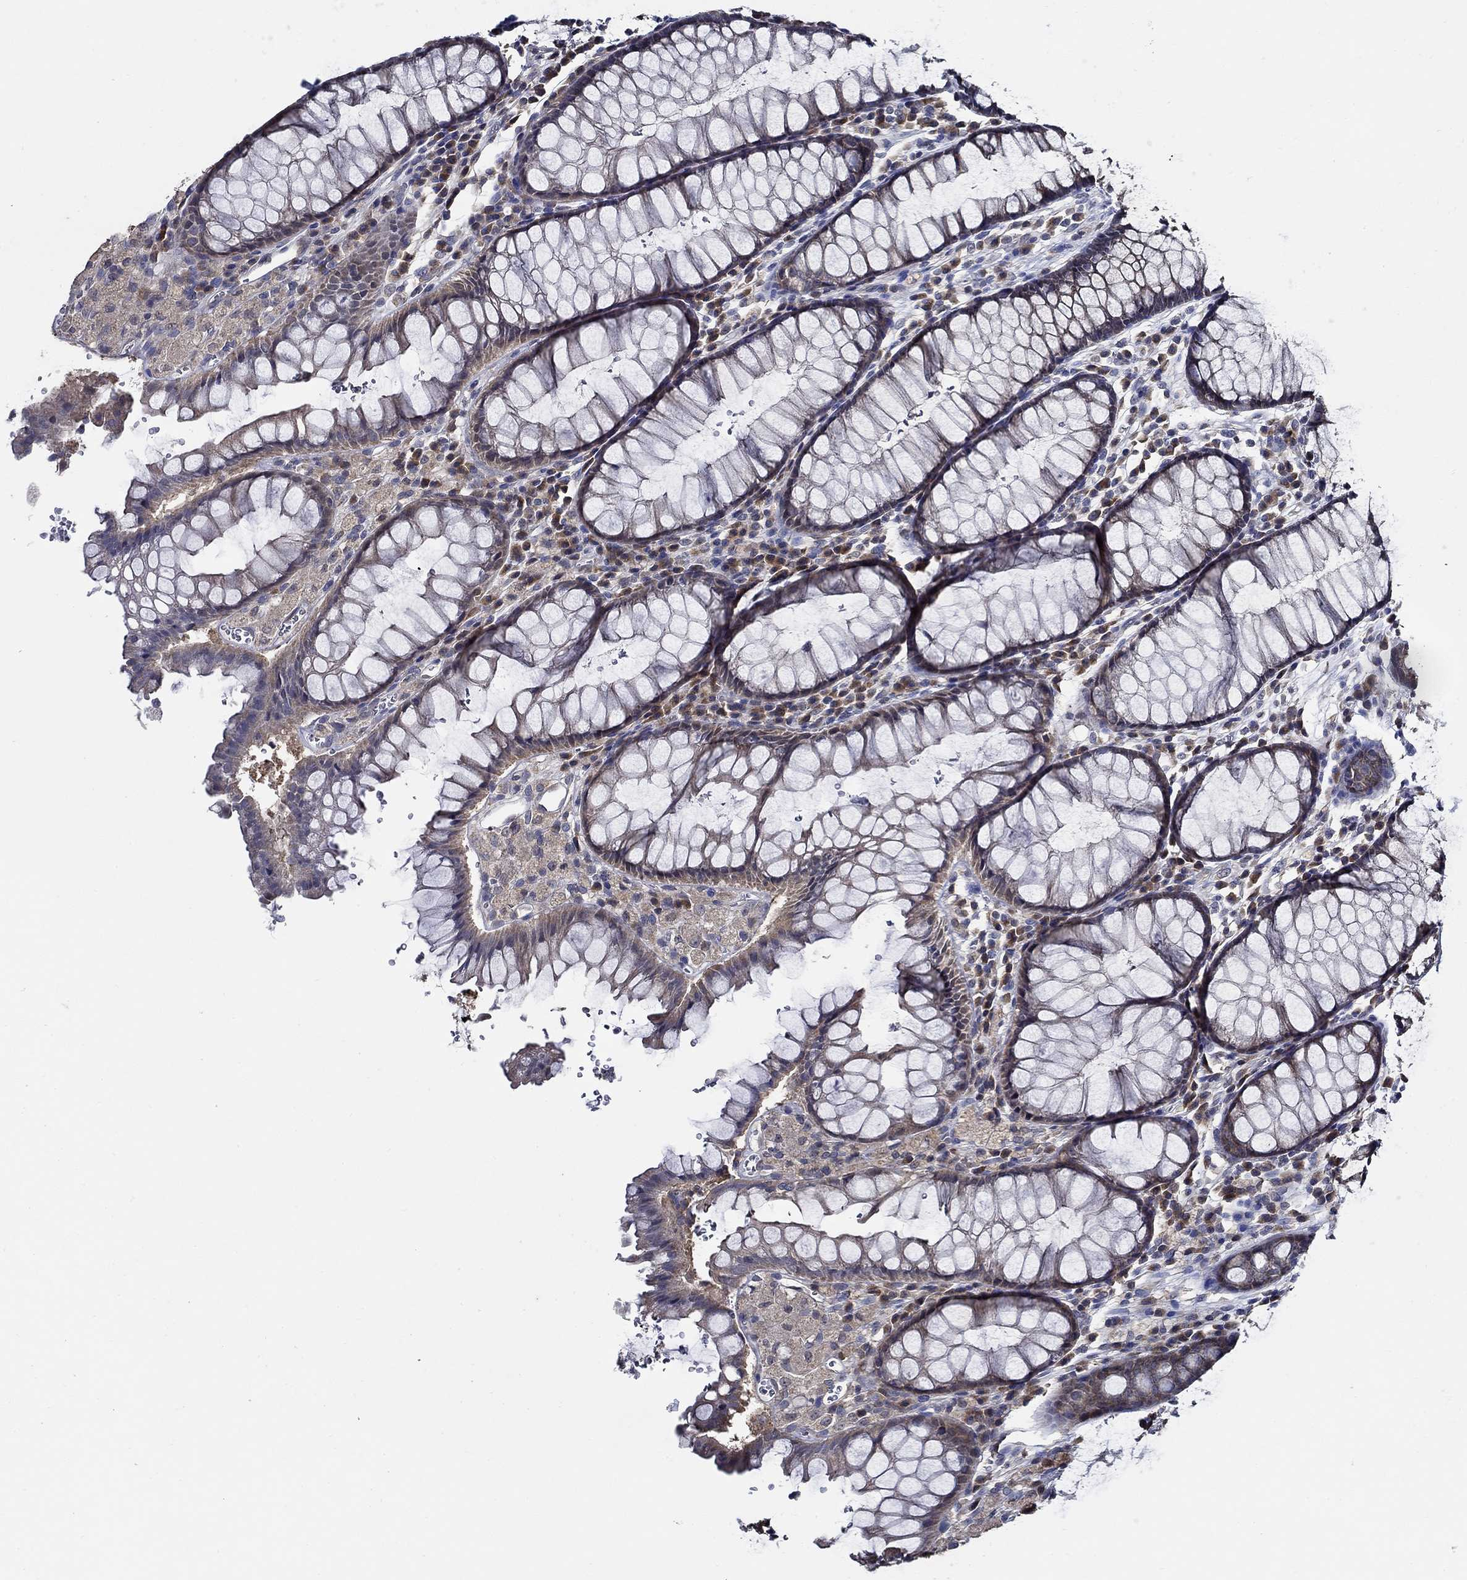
{"staining": {"intensity": "moderate", "quantity": "<25%", "location": "cytoplasmic/membranous"}, "tissue": "rectum", "cell_type": "Glandular cells", "image_type": "normal", "snomed": [{"axis": "morphology", "description": "Normal tissue, NOS"}, {"axis": "topography", "description": "Rectum"}], "caption": "Immunohistochemistry staining of benign rectum, which shows low levels of moderate cytoplasmic/membranous expression in about <25% of glandular cells indicating moderate cytoplasmic/membranous protein staining. The staining was performed using DAB (brown) for protein detection and nuclei were counterstained in hematoxylin (blue).", "gene": "WDR53", "patient": {"sex": "female", "age": 68}}